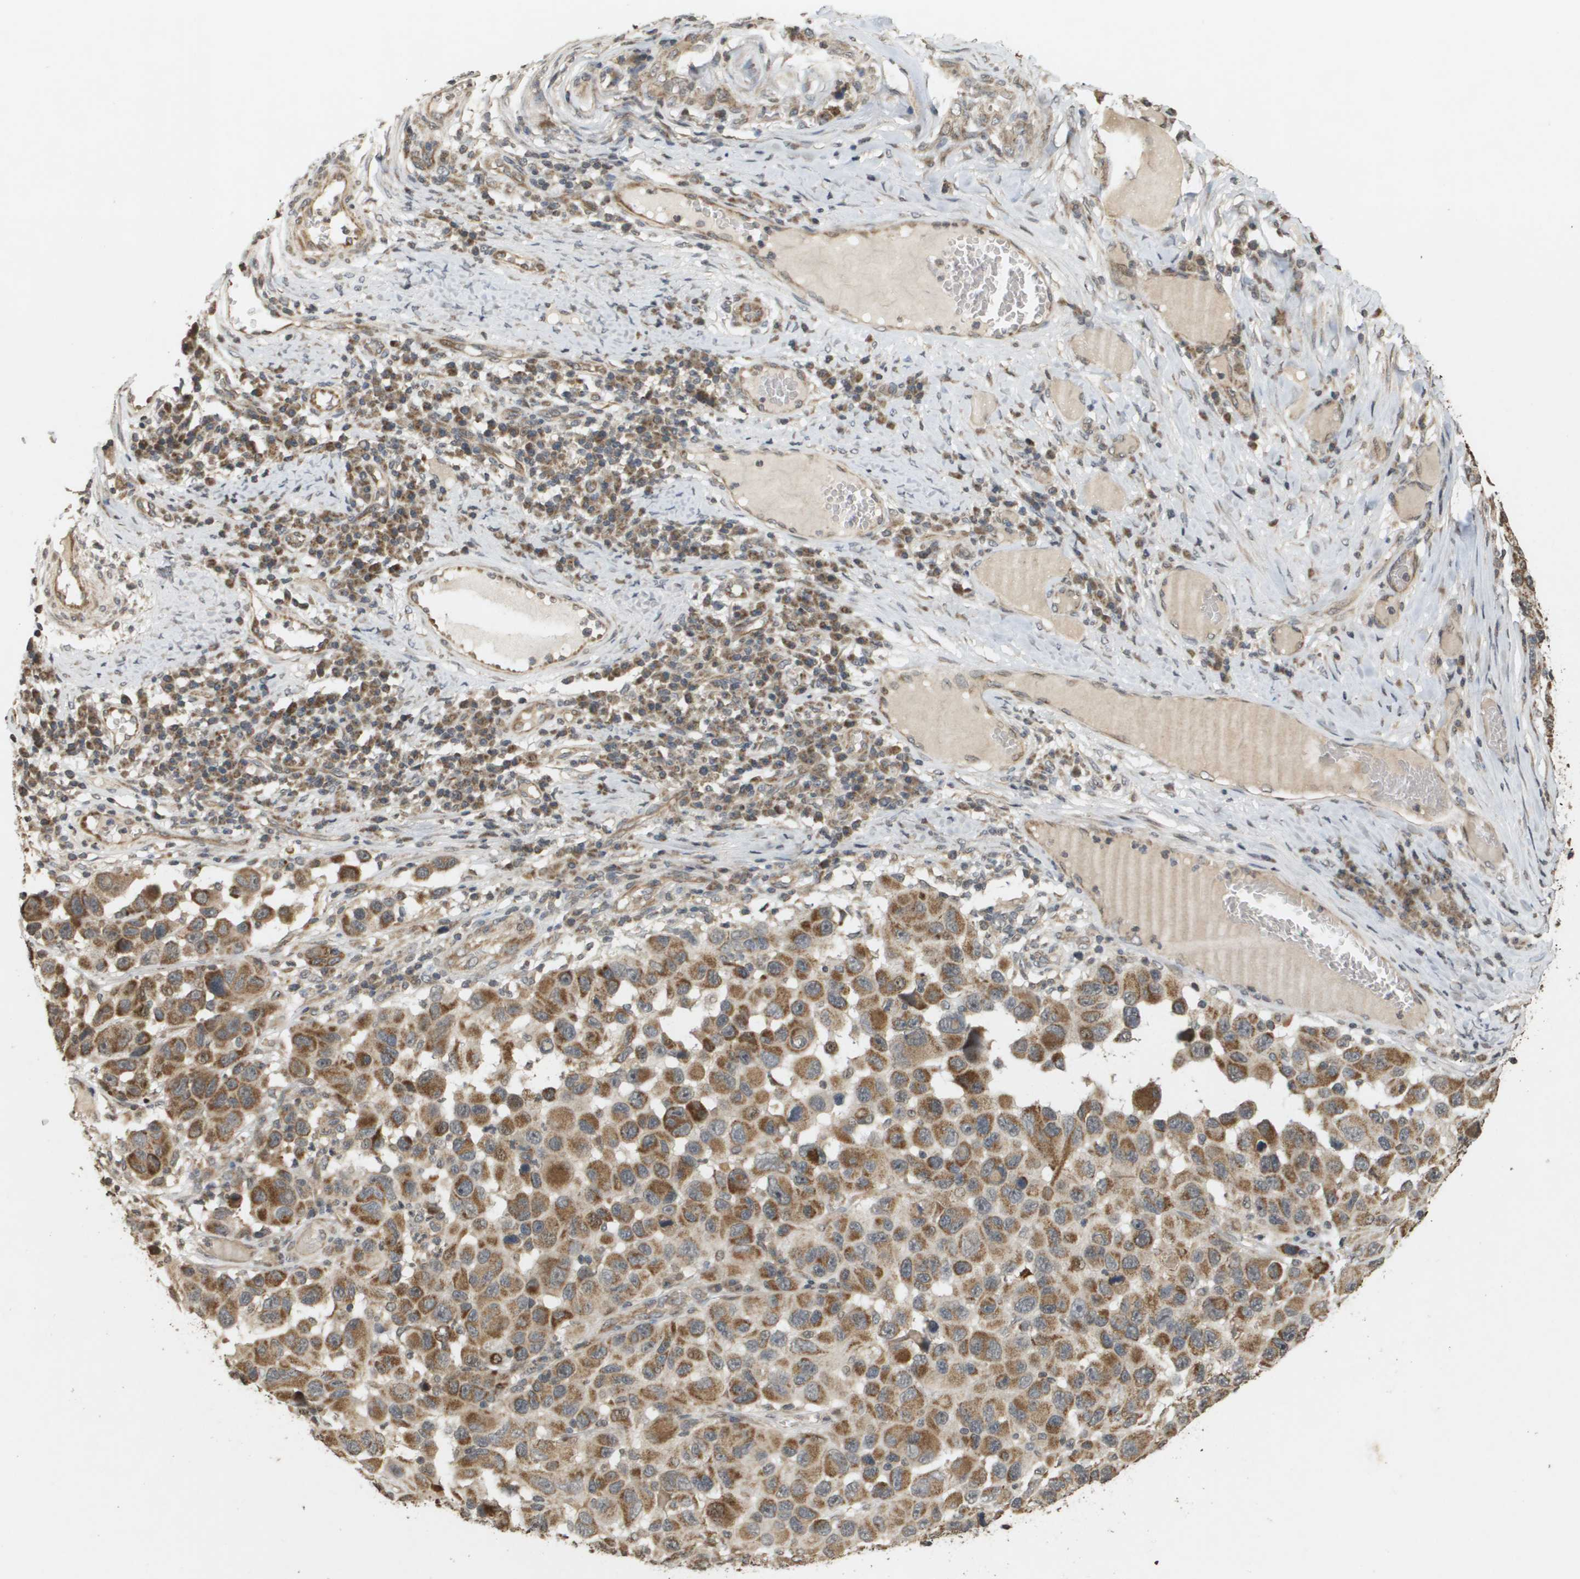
{"staining": {"intensity": "moderate", "quantity": ">75%", "location": "cytoplasmic/membranous"}, "tissue": "melanoma", "cell_type": "Tumor cells", "image_type": "cancer", "snomed": [{"axis": "morphology", "description": "Malignant melanoma, NOS"}, {"axis": "topography", "description": "Skin"}], "caption": "IHC image of neoplastic tissue: human melanoma stained using immunohistochemistry (IHC) demonstrates medium levels of moderate protein expression localized specifically in the cytoplasmic/membranous of tumor cells, appearing as a cytoplasmic/membranous brown color.", "gene": "RAB21", "patient": {"sex": "male", "age": 53}}